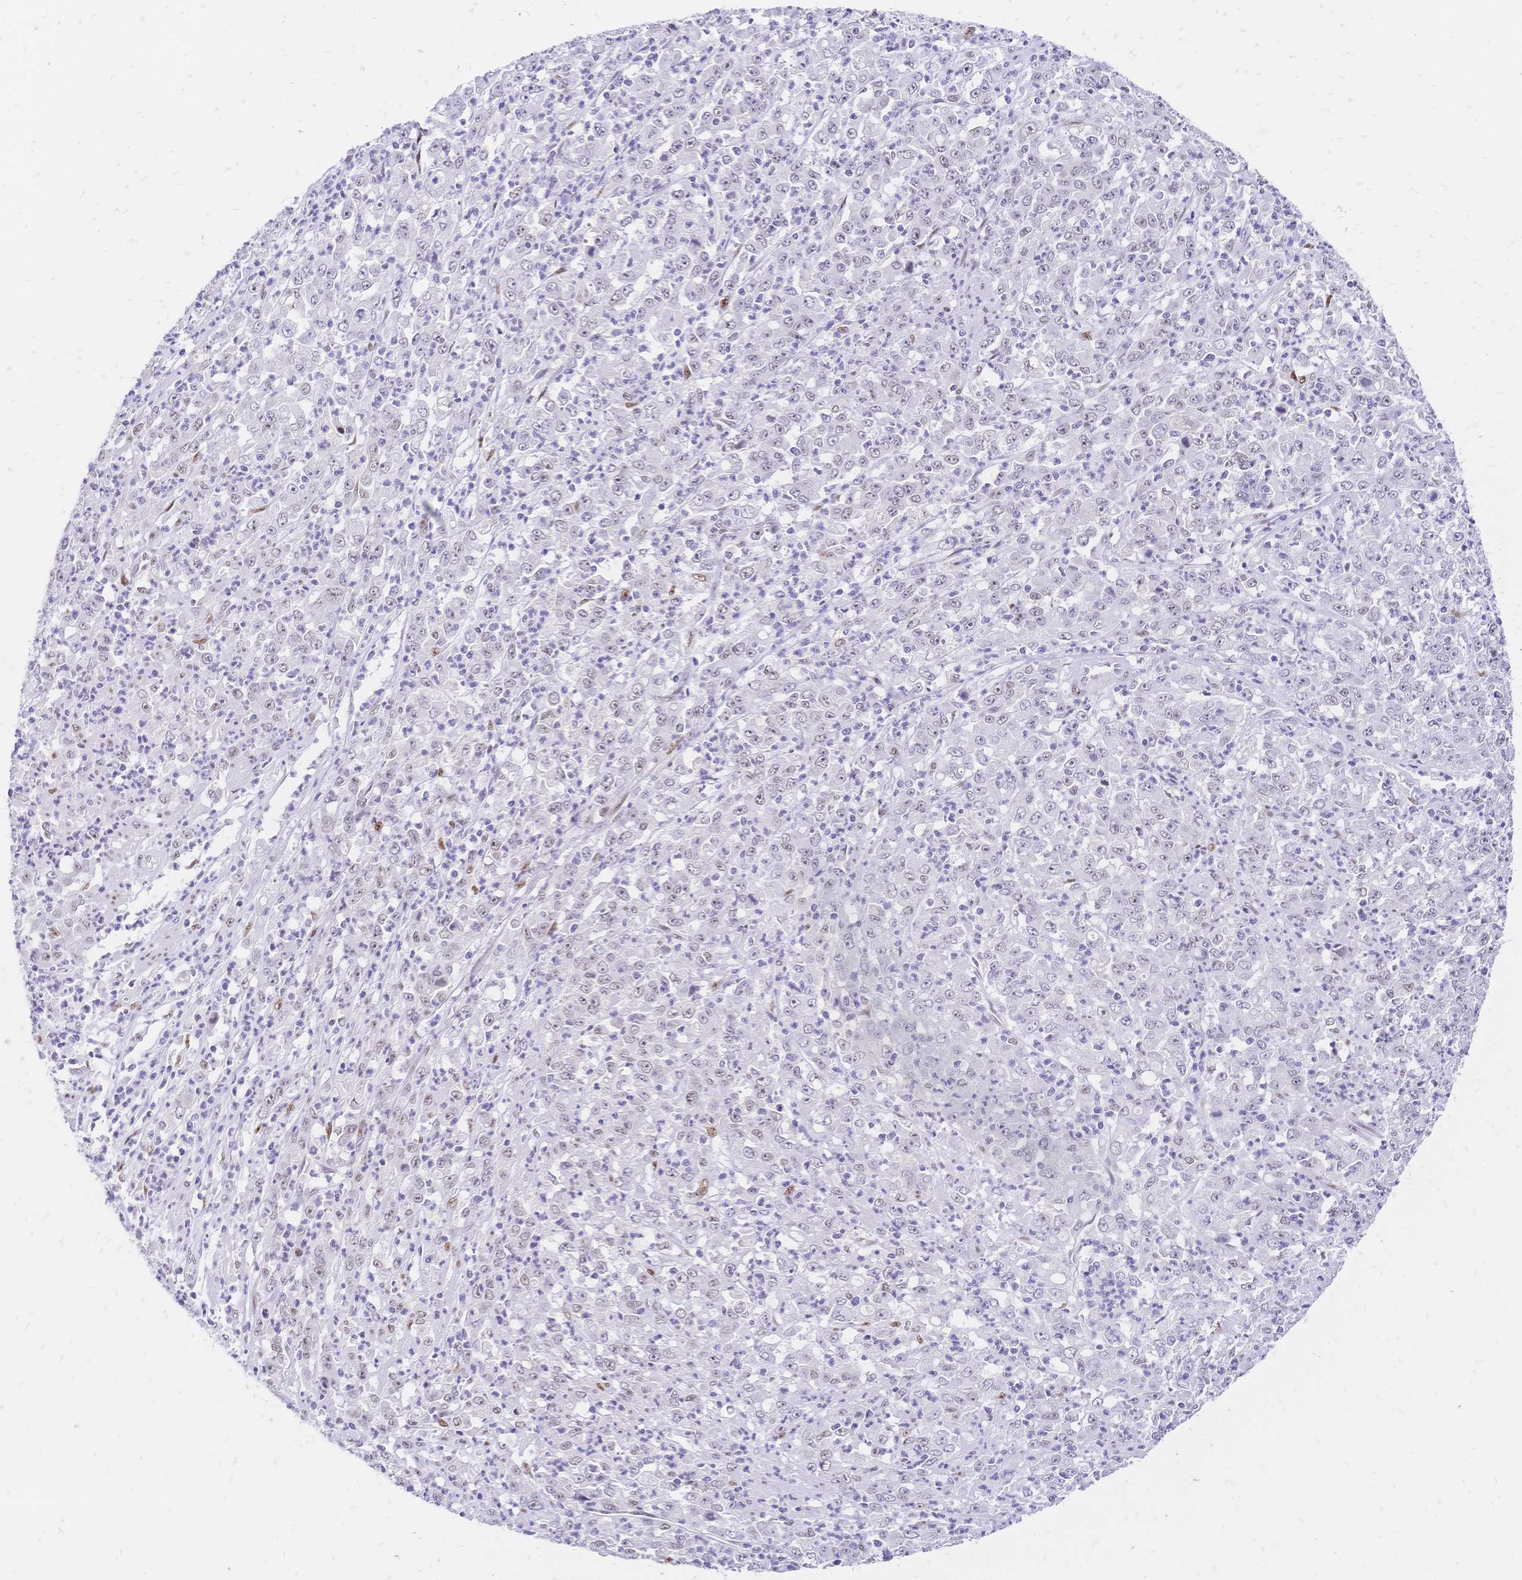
{"staining": {"intensity": "moderate", "quantity": "<25%", "location": "nuclear"}, "tissue": "stomach cancer", "cell_type": "Tumor cells", "image_type": "cancer", "snomed": [{"axis": "morphology", "description": "Adenocarcinoma, NOS"}, {"axis": "topography", "description": "Stomach, lower"}], "caption": "An immunohistochemistry micrograph of neoplastic tissue is shown. Protein staining in brown shows moderate nuclear positivity in adenocarcinoma (stomach) within tumor cells. The staining was performed using DAB, with brown indicating positive protein expression. Nuclei are stained blue with hematoxylin.", "gene": "NFIC", "patient": {"sex": "female", "age": 71}}